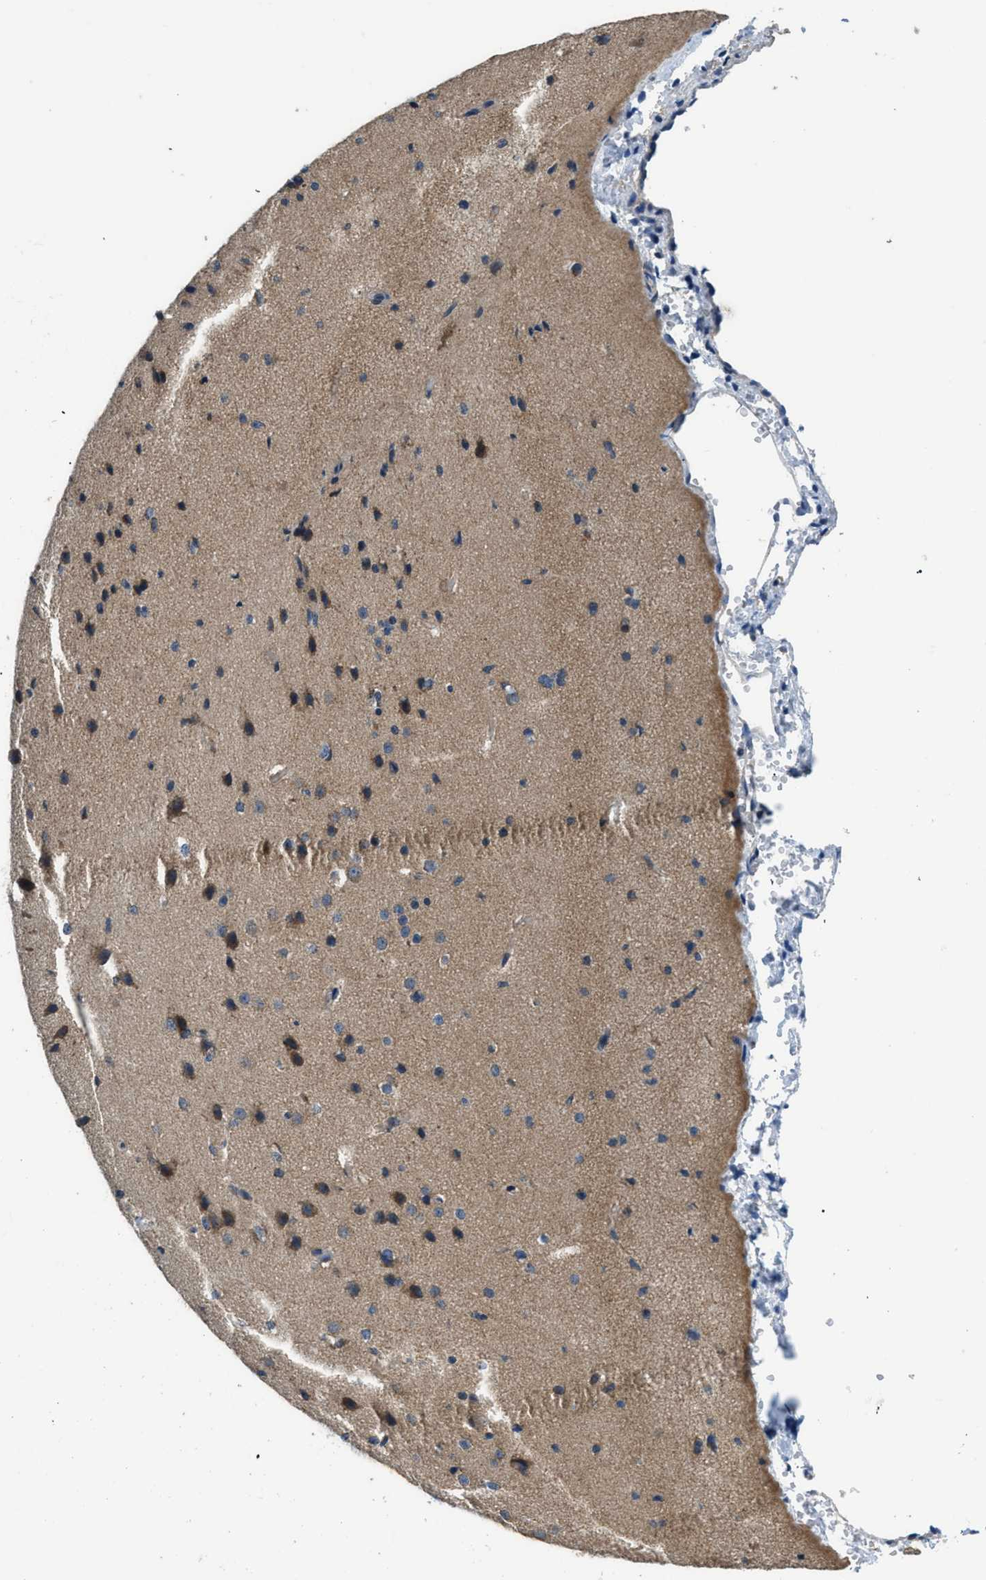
{"staining": {"intensity": "negative", "quantity": "none", "location": "none"}, "tissue": "cerebral cortex", "cell_type": "Endothelial cells", "image_type": "normal", "snomed": [{"axis": "morphology", "description": "Normal tissue, NOS"}, {"axis": "morphology", "description": "Developmental malformation"}, {"axis": "topography", "description": "Cerebral cortex"}], "caption": "There is no significant staining in endothelial cells of cerebral cortex. (IHC, brightfield microscopy, high magnification).", "gene": "SSH2", "patient": {"sex": "female", "age": 30}}